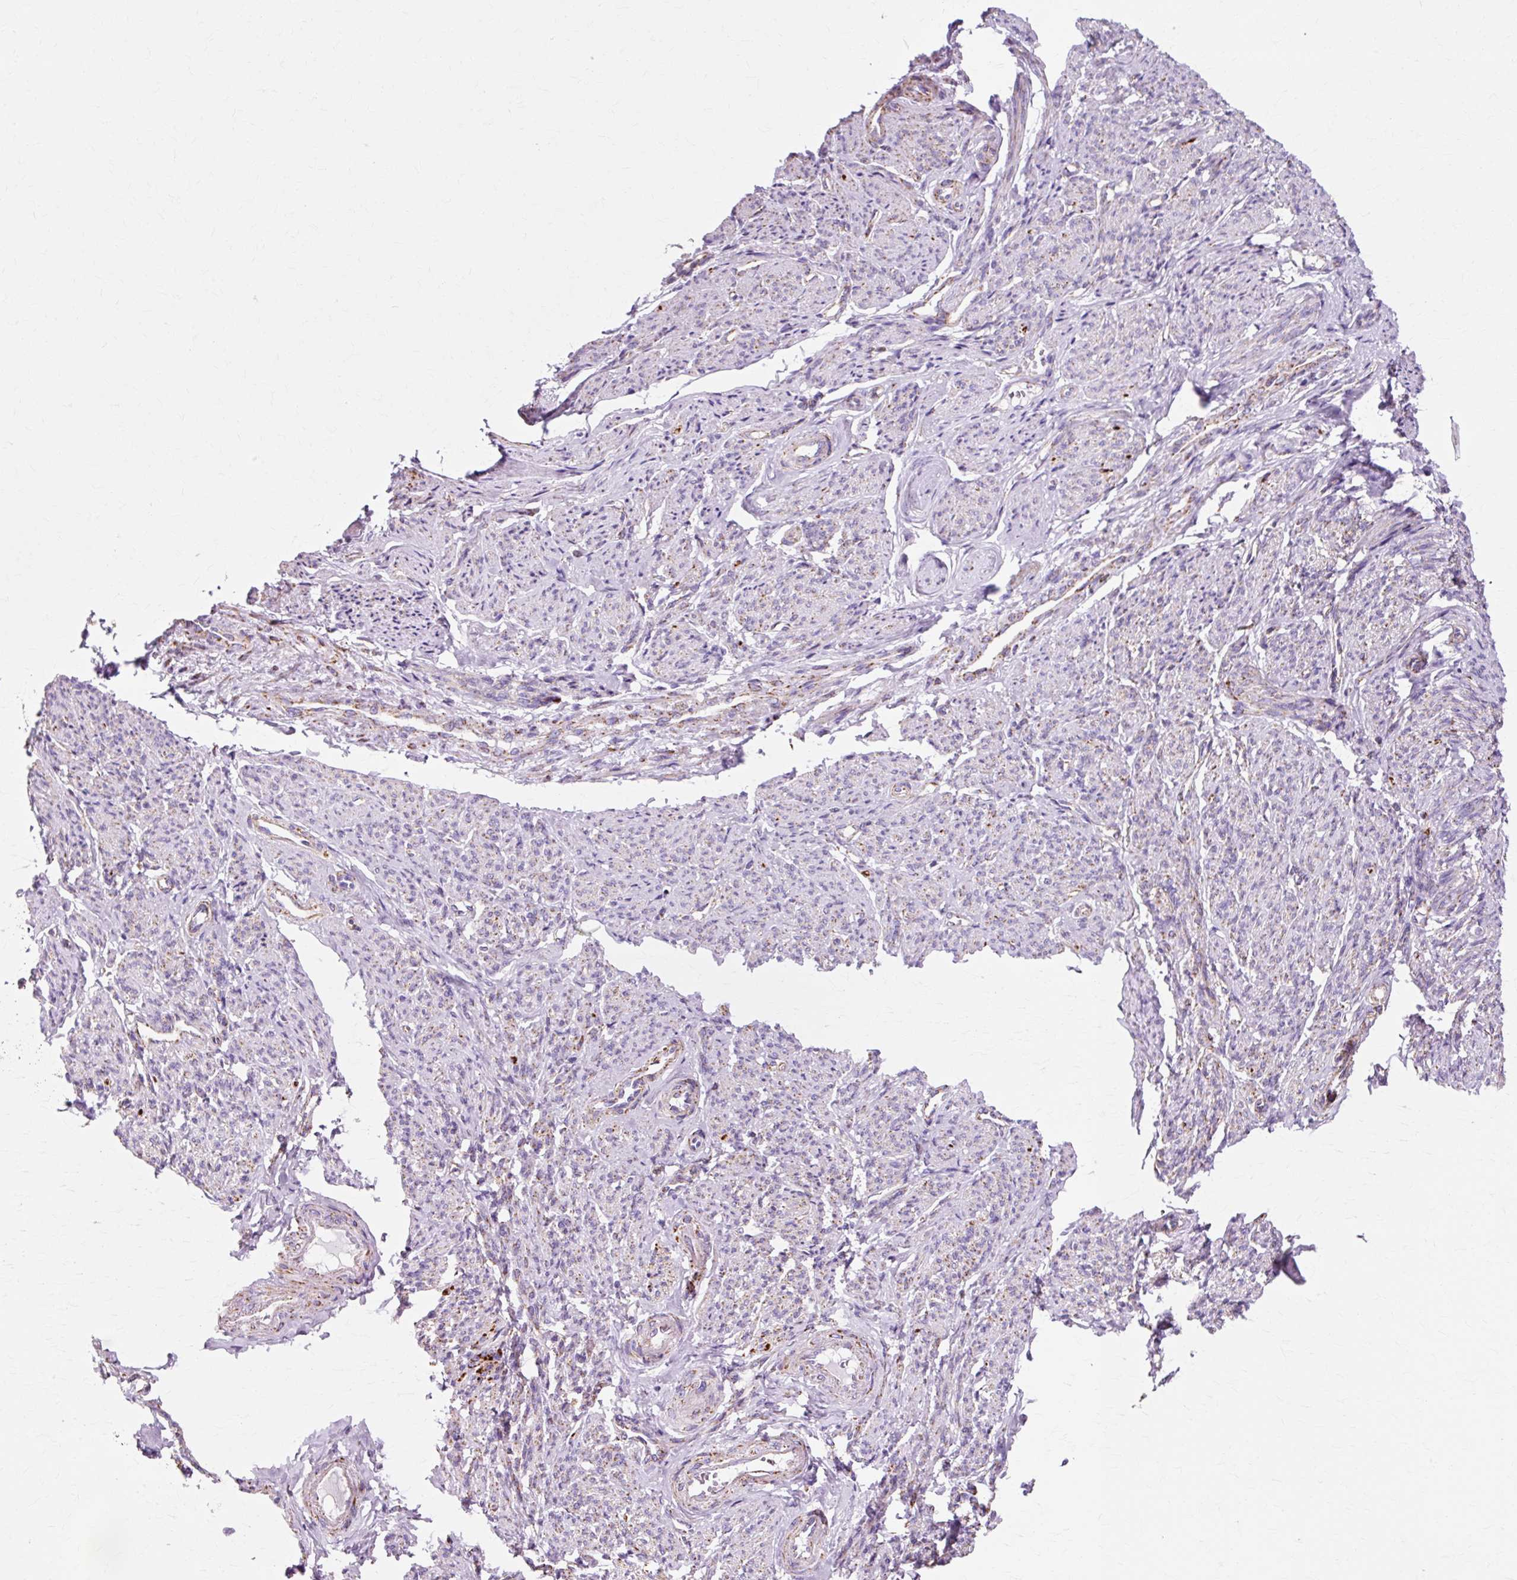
{"staining": {"intensity": "negative", "quantity": "none", "location": "none"}, "tissue": "smooth muscle", "cell_type": "Smooth muscle cells", "image_type": "normal", "snomed": [{"axis": "morphology", "description": "Normal tissue, NOS"}, {"axis": "topography", "description": "Smooth muscle"}], "caption": "Immunohistochemistry histopathology image of unremarkable human smooth muscle stained for a protein (brown), which demonstrates no expression in smooth muscle cells. (IHC, brightfield microscopy, high magnification).", "gene": "ATP5PO", "patient": {"sex": "female", "age": 65}}